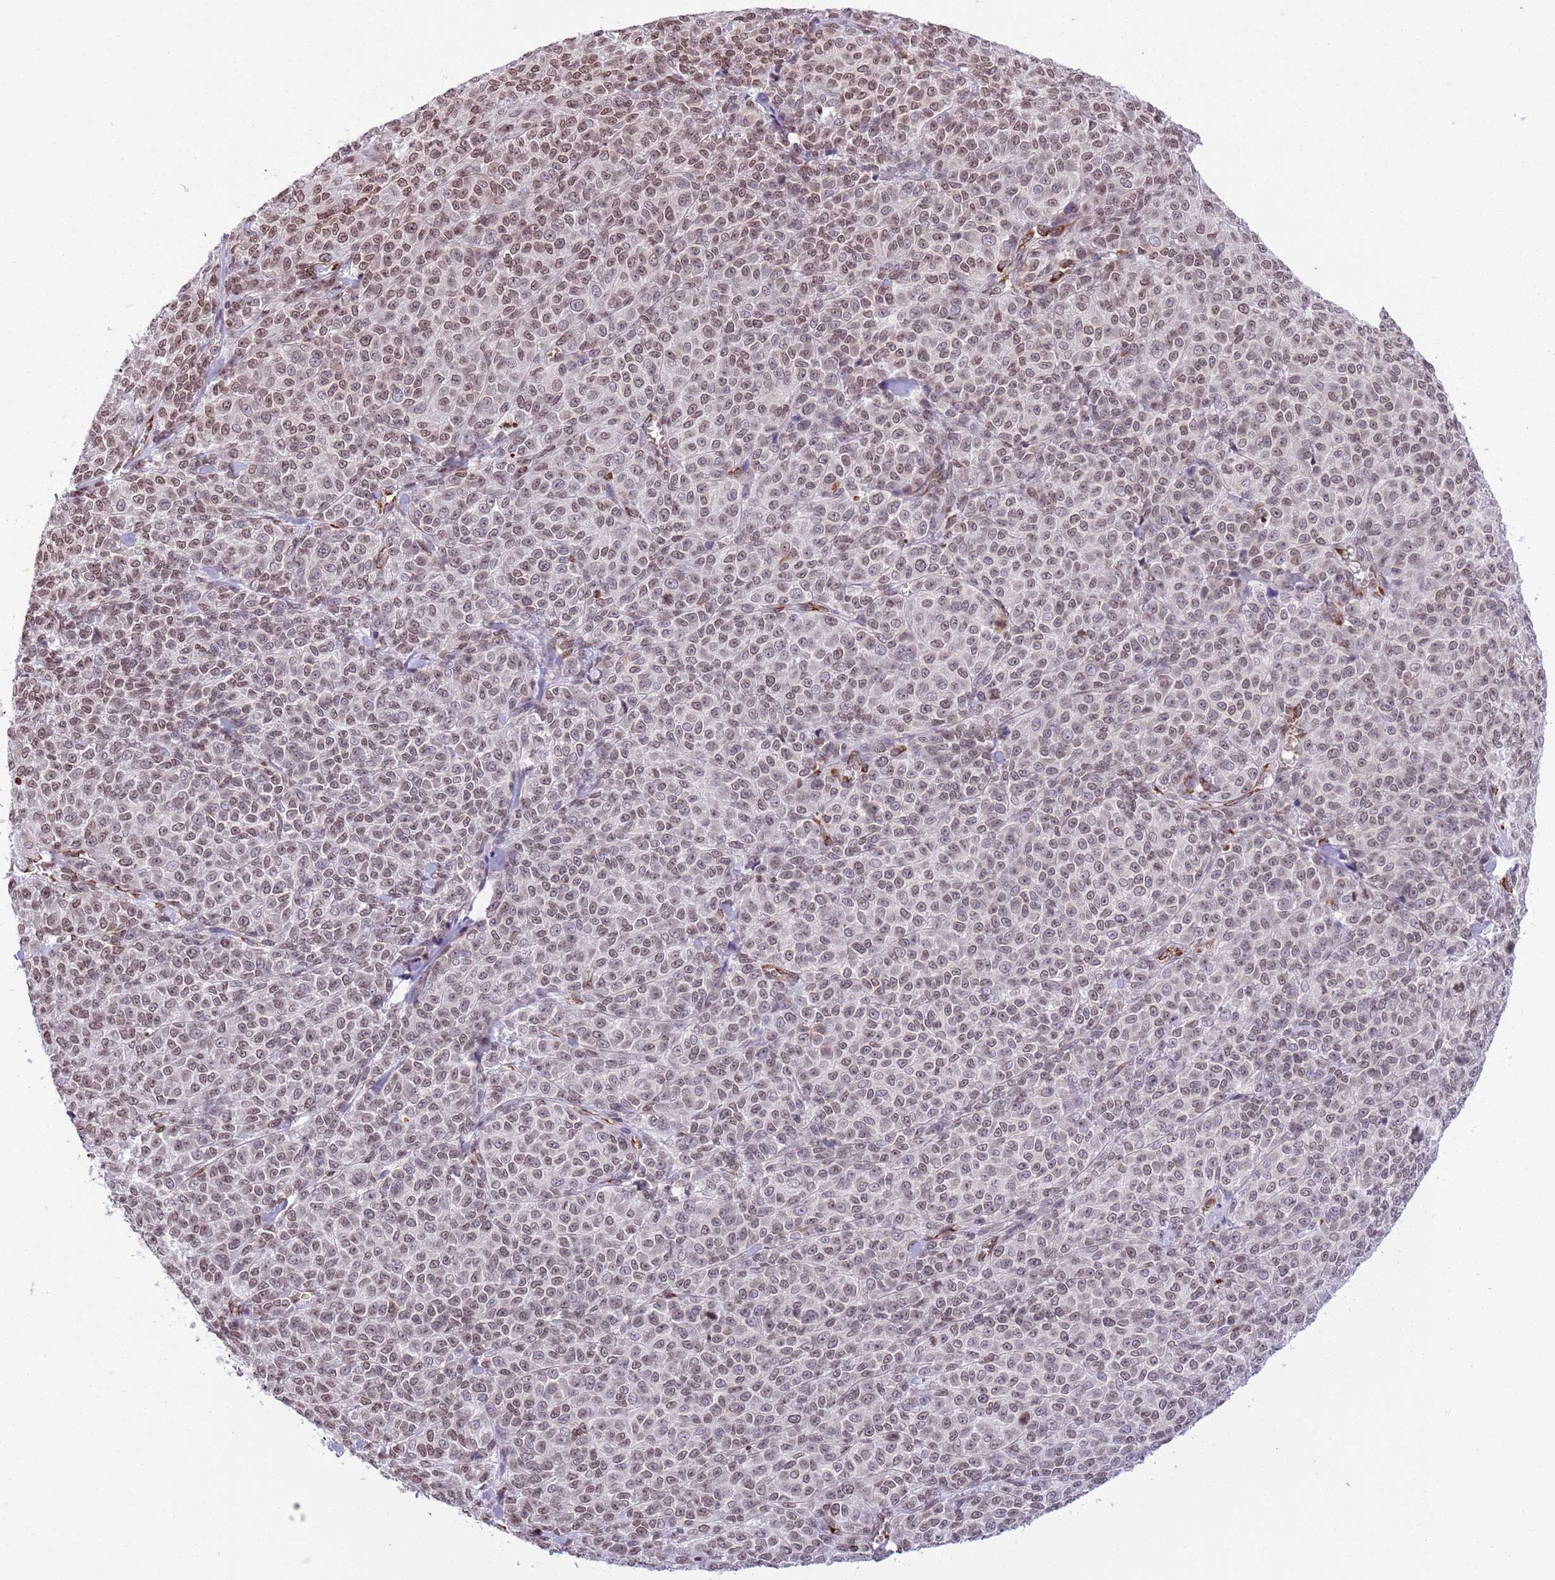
{"staining": {"intensity": "moderate", "quantity": ">75%", "location": "nuclear"}, "tissue": "melanoma", "cell_type": "Tumor cells", "image_type": "cancer", "snomed": [{"axis": "morphology", "description": "Normal tissue, NOS"}, {"axis": "morphology", "description": "Malignant melanoma, NOS"}, {"axis": "topography", "description": "Skin"}], "caption": "A photomicrograph showing moderate nuclear positivity in about >75% of tumor cells in malignant melanoma, as visualized by brown immunohistochemical staining.", "gene": "NRIP1", "patient": {"sex": "female", "age": 34}}